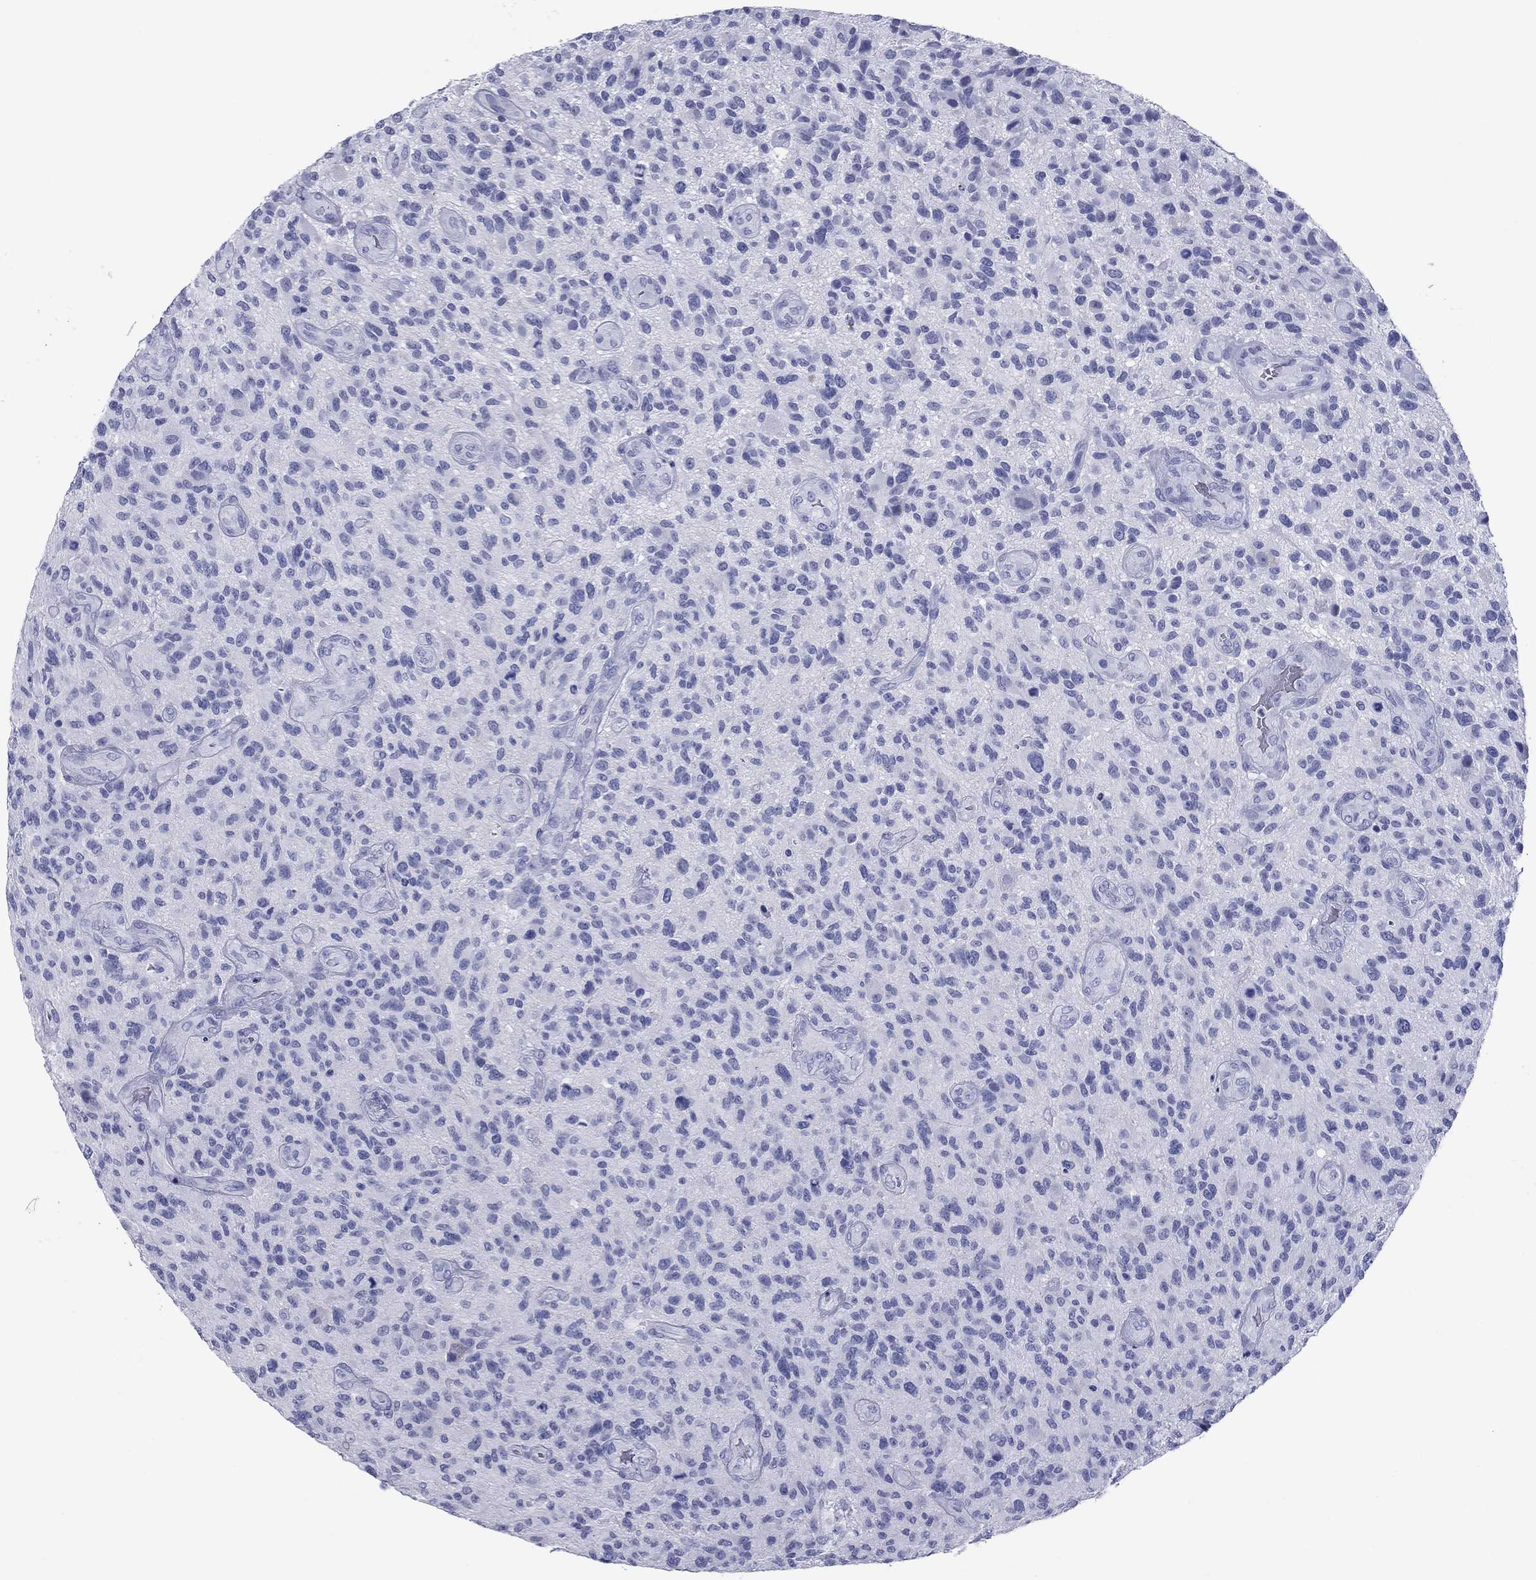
{"staining": {"intensity": "negative", "quantity": "none", "location": "none"}, "tissue": "glioma", "cell_type": "Tumor cells", "image_type": "cancer", "snomed": [{"axis": "morphology", "description": "Glioma, malignant, High grade"}, {"axis": "topography", "description": "Brain"}], "caption": "An image of human malignant glioma (high-grade) is negative for staining in tumor cells. (DAB immunohistochemistry with hematoxylin counter stain).", "gene": "NPPA", "patient": {"sex": "male", "age": 47}}